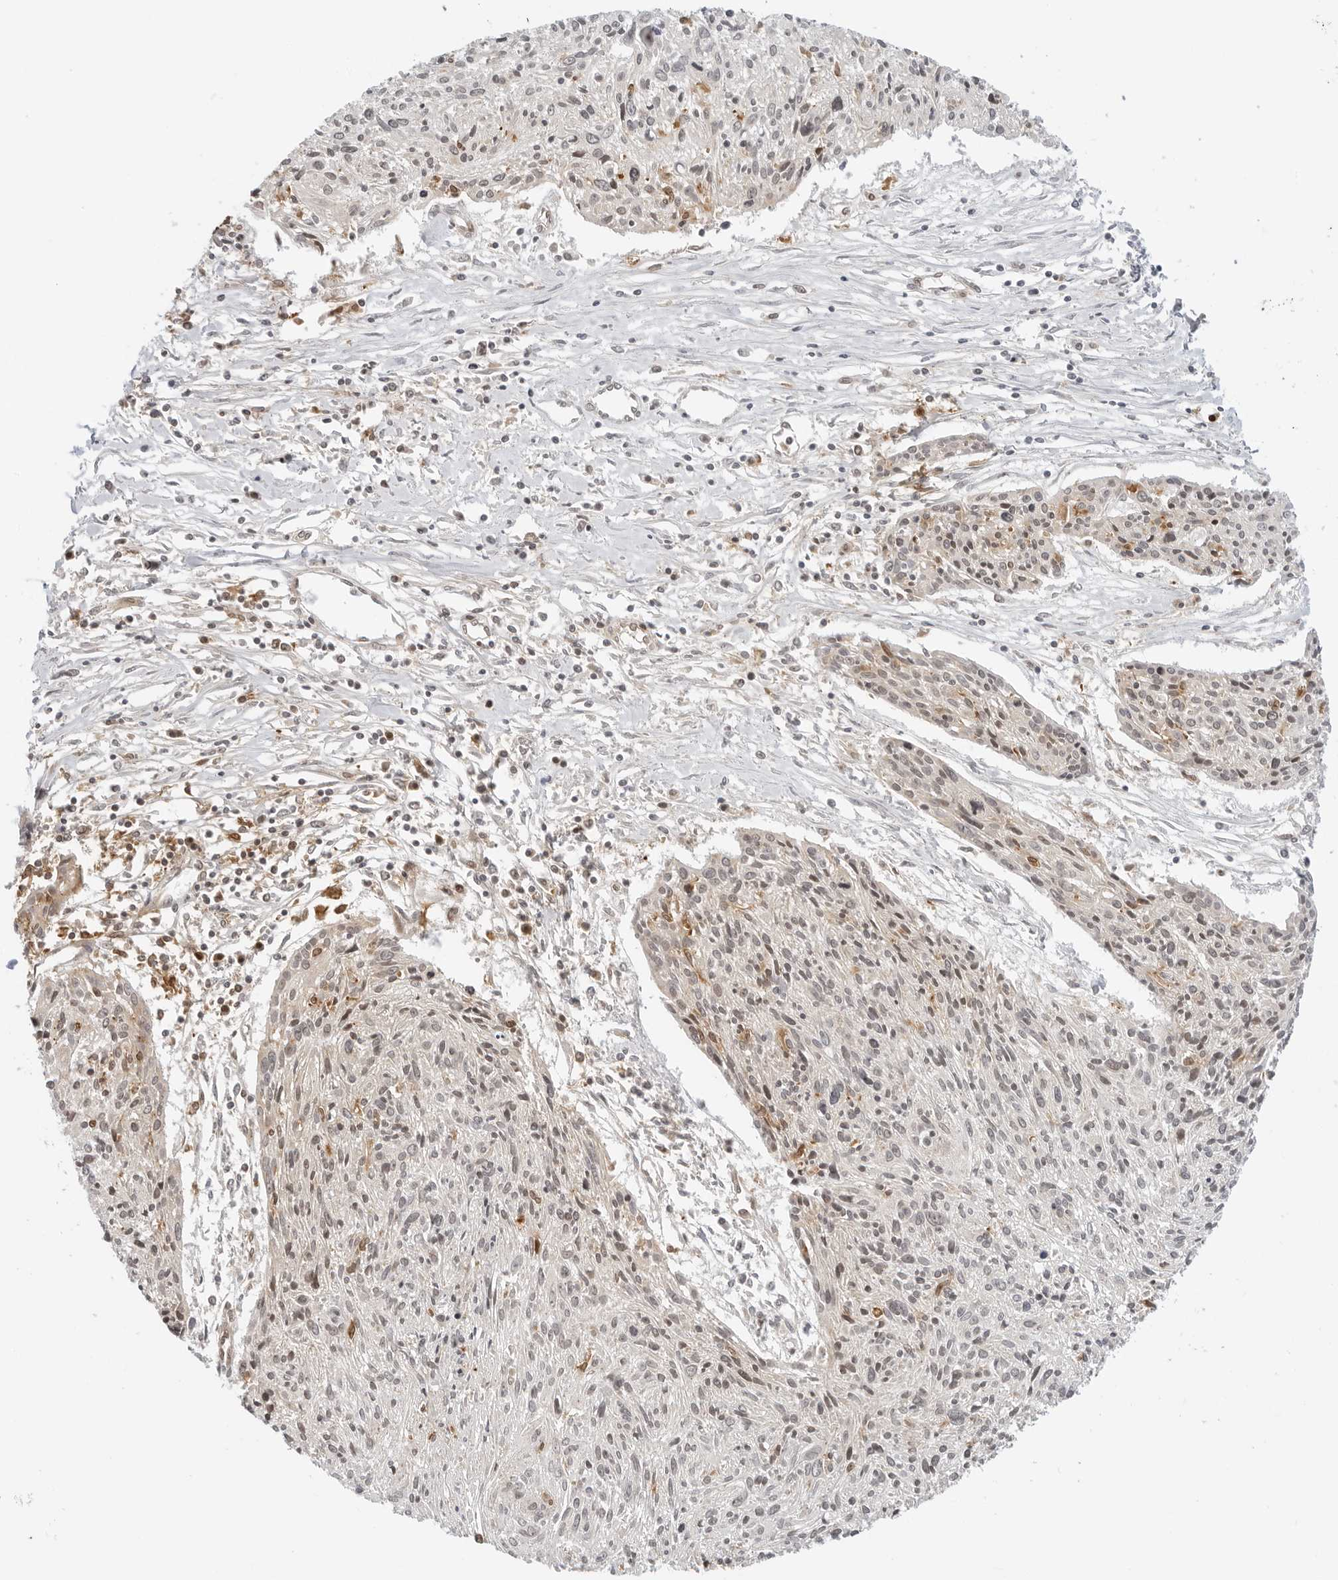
{"staining": {"intensity": "negative", "quantity": "none", "location": "none"}, "tissue": "cervical cancer", "cell_type": "Tumor cells", "image_type": "cancer", "snomed": [{"axis": "morphology", "description": "Squamous cell carcinoma, NOS"}, {"axis": "topography", "description": "Cervix"}], "caption": "Human cervical squamous cell carcinoma stained for a protein using IHC shows no expression in tumor cells.", "gene": "RC3H1", "patient": {"sex": "female", "age": 51}}